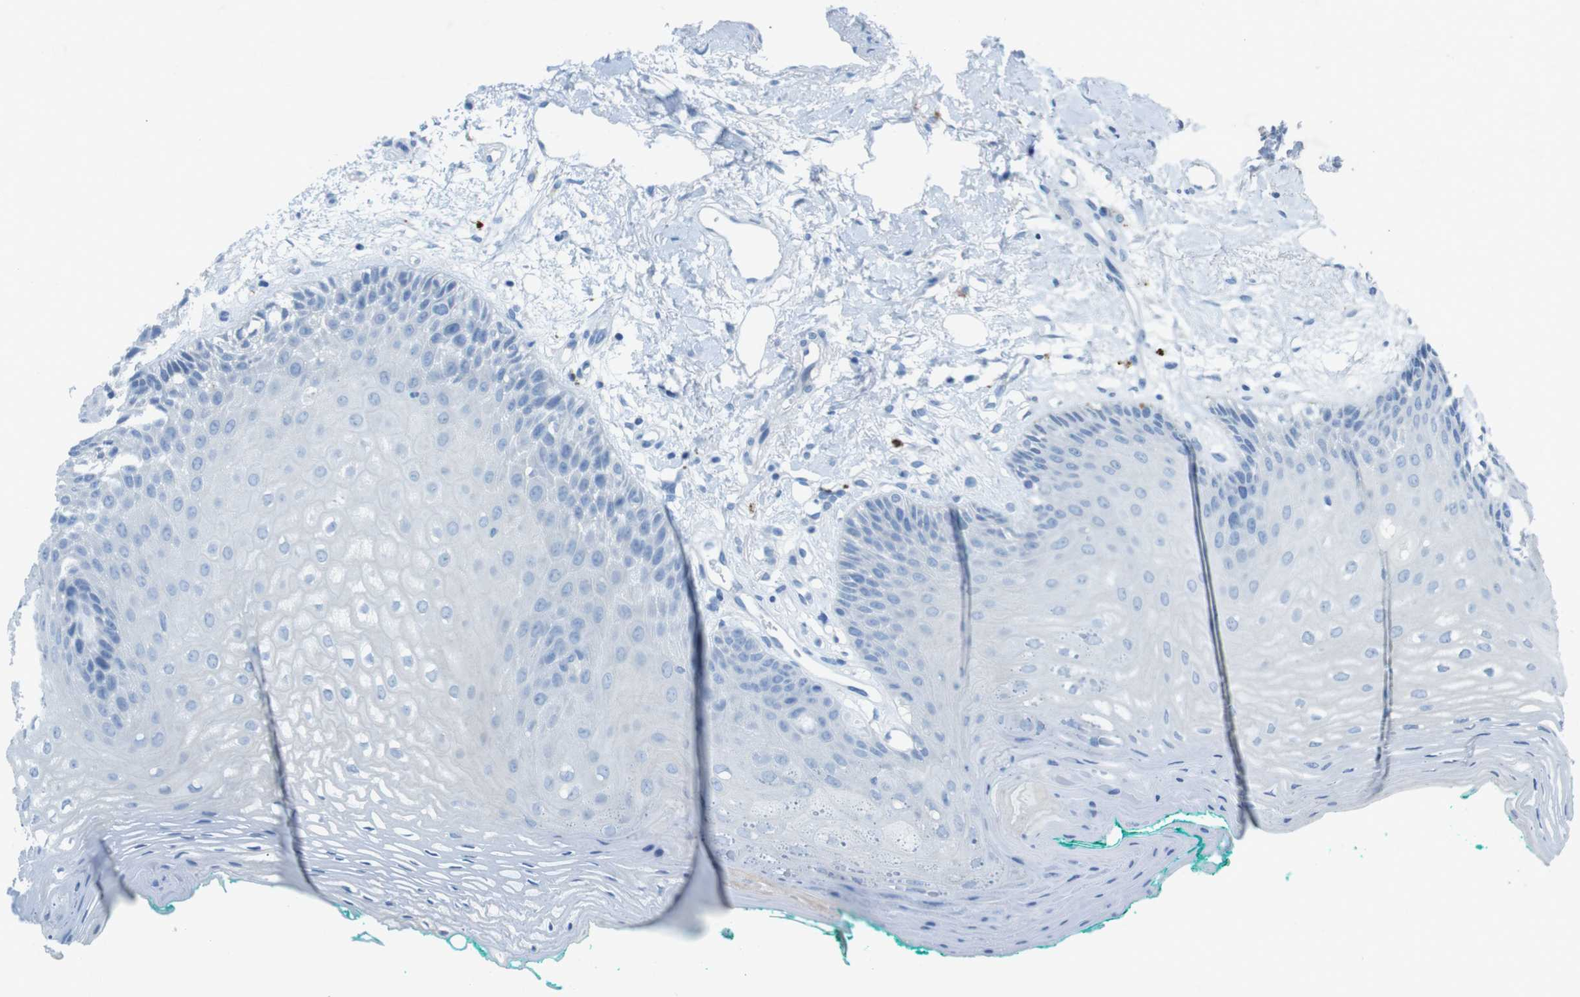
{"staining": {"intensity": "negative", "quantity": "none", "location": "none"}, "tissue": "oral mucosa", "cell_type": "Squamous epithelial cells", "image_type": "normal", "snomed": [{"axis": "morphology", "description": "Normal tissue, NOS"}, {"axis": "topography", "description": "Skeletal muscle"}, {"axis": "topography", "description": "Oral tissue"}, {"axis": "topography", "description": "Peripheral nerve tissue"}], "caption": "Immunohistochemistry (IHC) of benign oral mucosa demonstrates no positivity in squamous epithelial cells. (DAB (3,3'-diaminobenzidine) immunohistochemistry (IHC) visualized using brightfield microscopy, high magnification).", "gene": "CD320", "patient": {"sex": "female", "age": 84}}